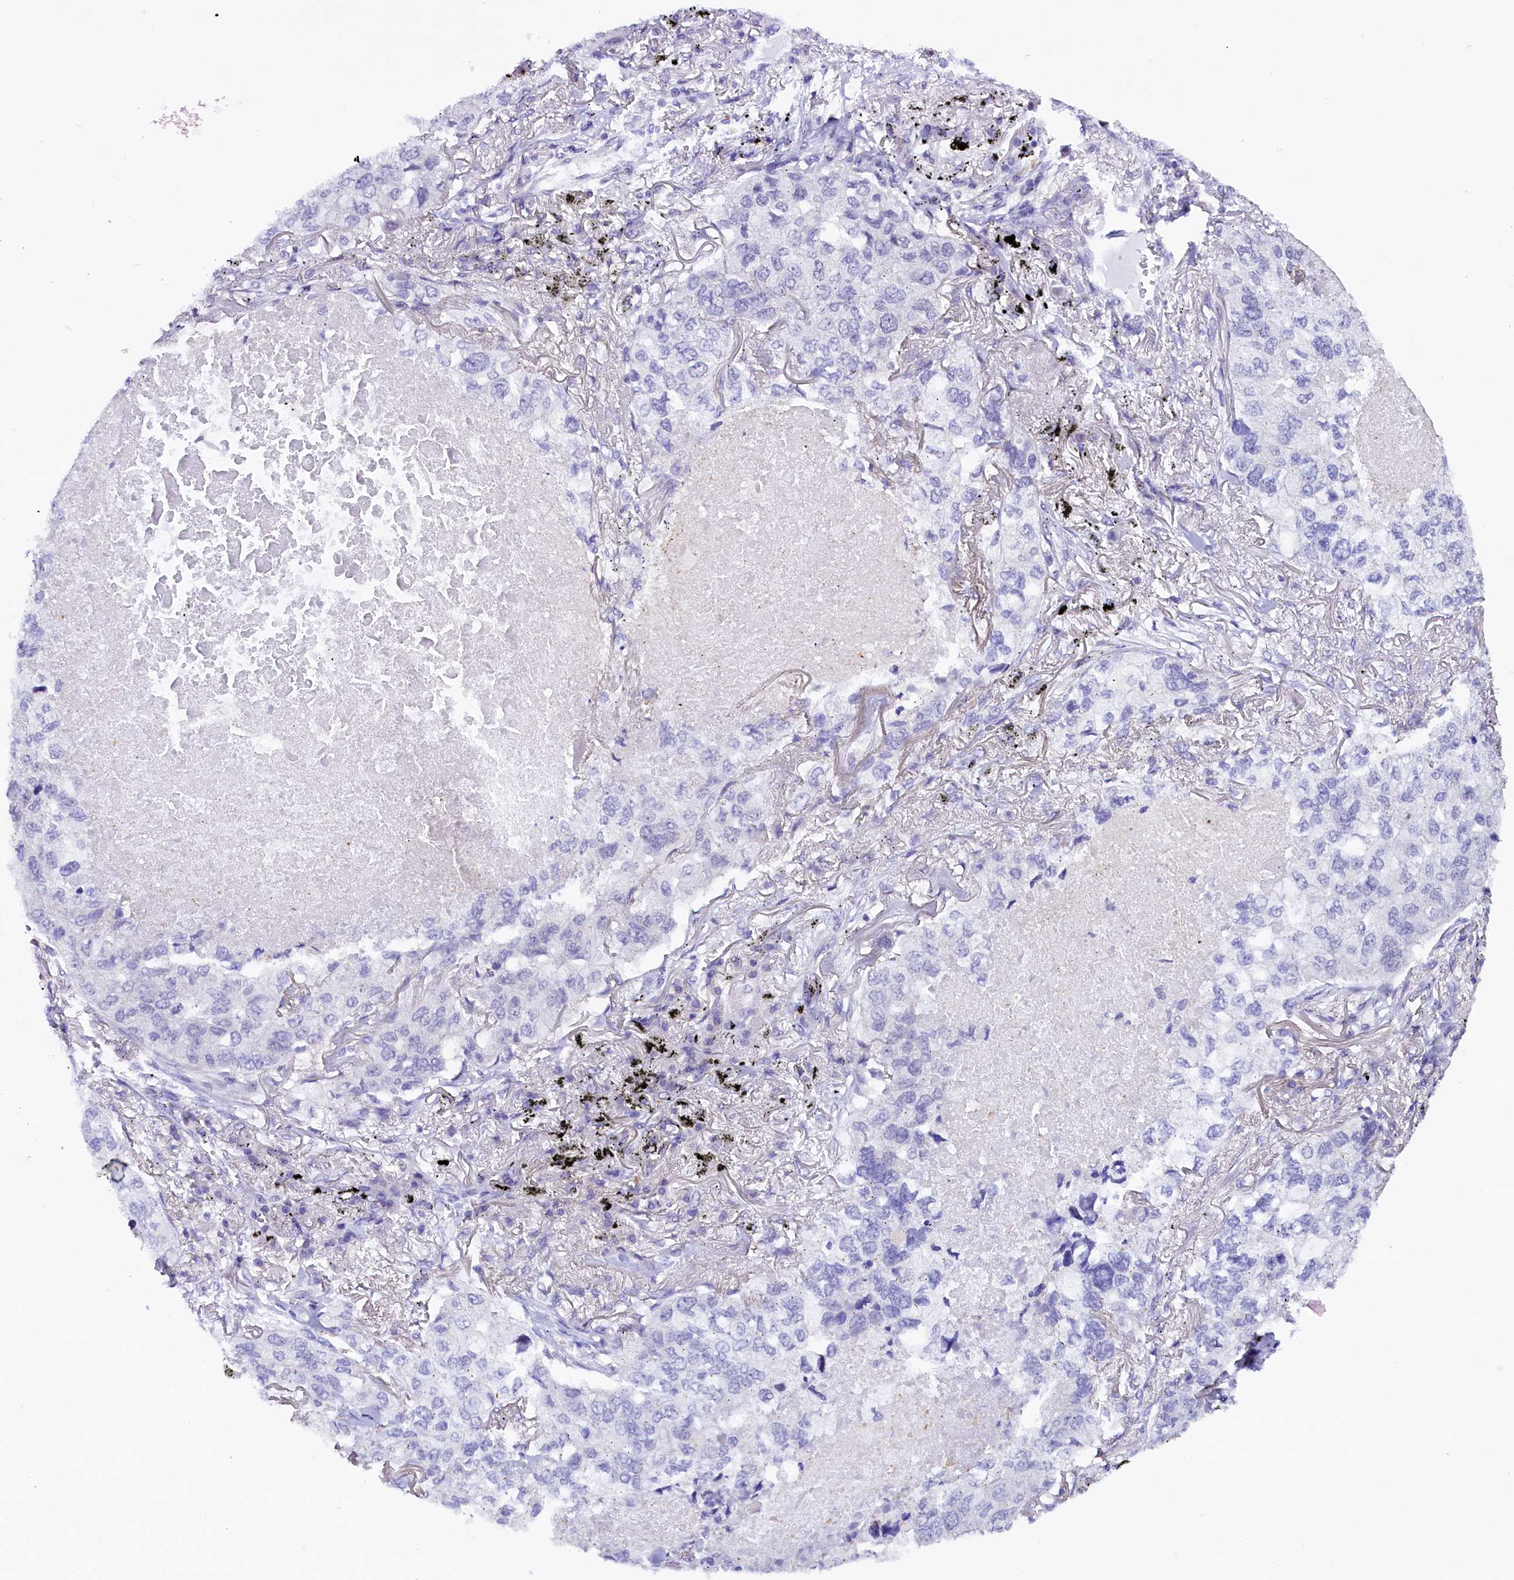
{"staining": {"intensity": "negative", "quantity": "none", "location": "none"}, "tissue": "lung cancer", "cell_type": "Tumor cells", "image_type": "cancer", "snomed": [{"axis": "morphology", "description": "Adenocarcinoma, NOS"}, {"axis": "topography", "description": "Lung"}], "caption": "Immunohistochemical staining of human adenocarcinoma (lung) exhibits no significant staining in tumor cells.", "gene": "IQCN", "patient": {"sex": "male", "age": 65}}